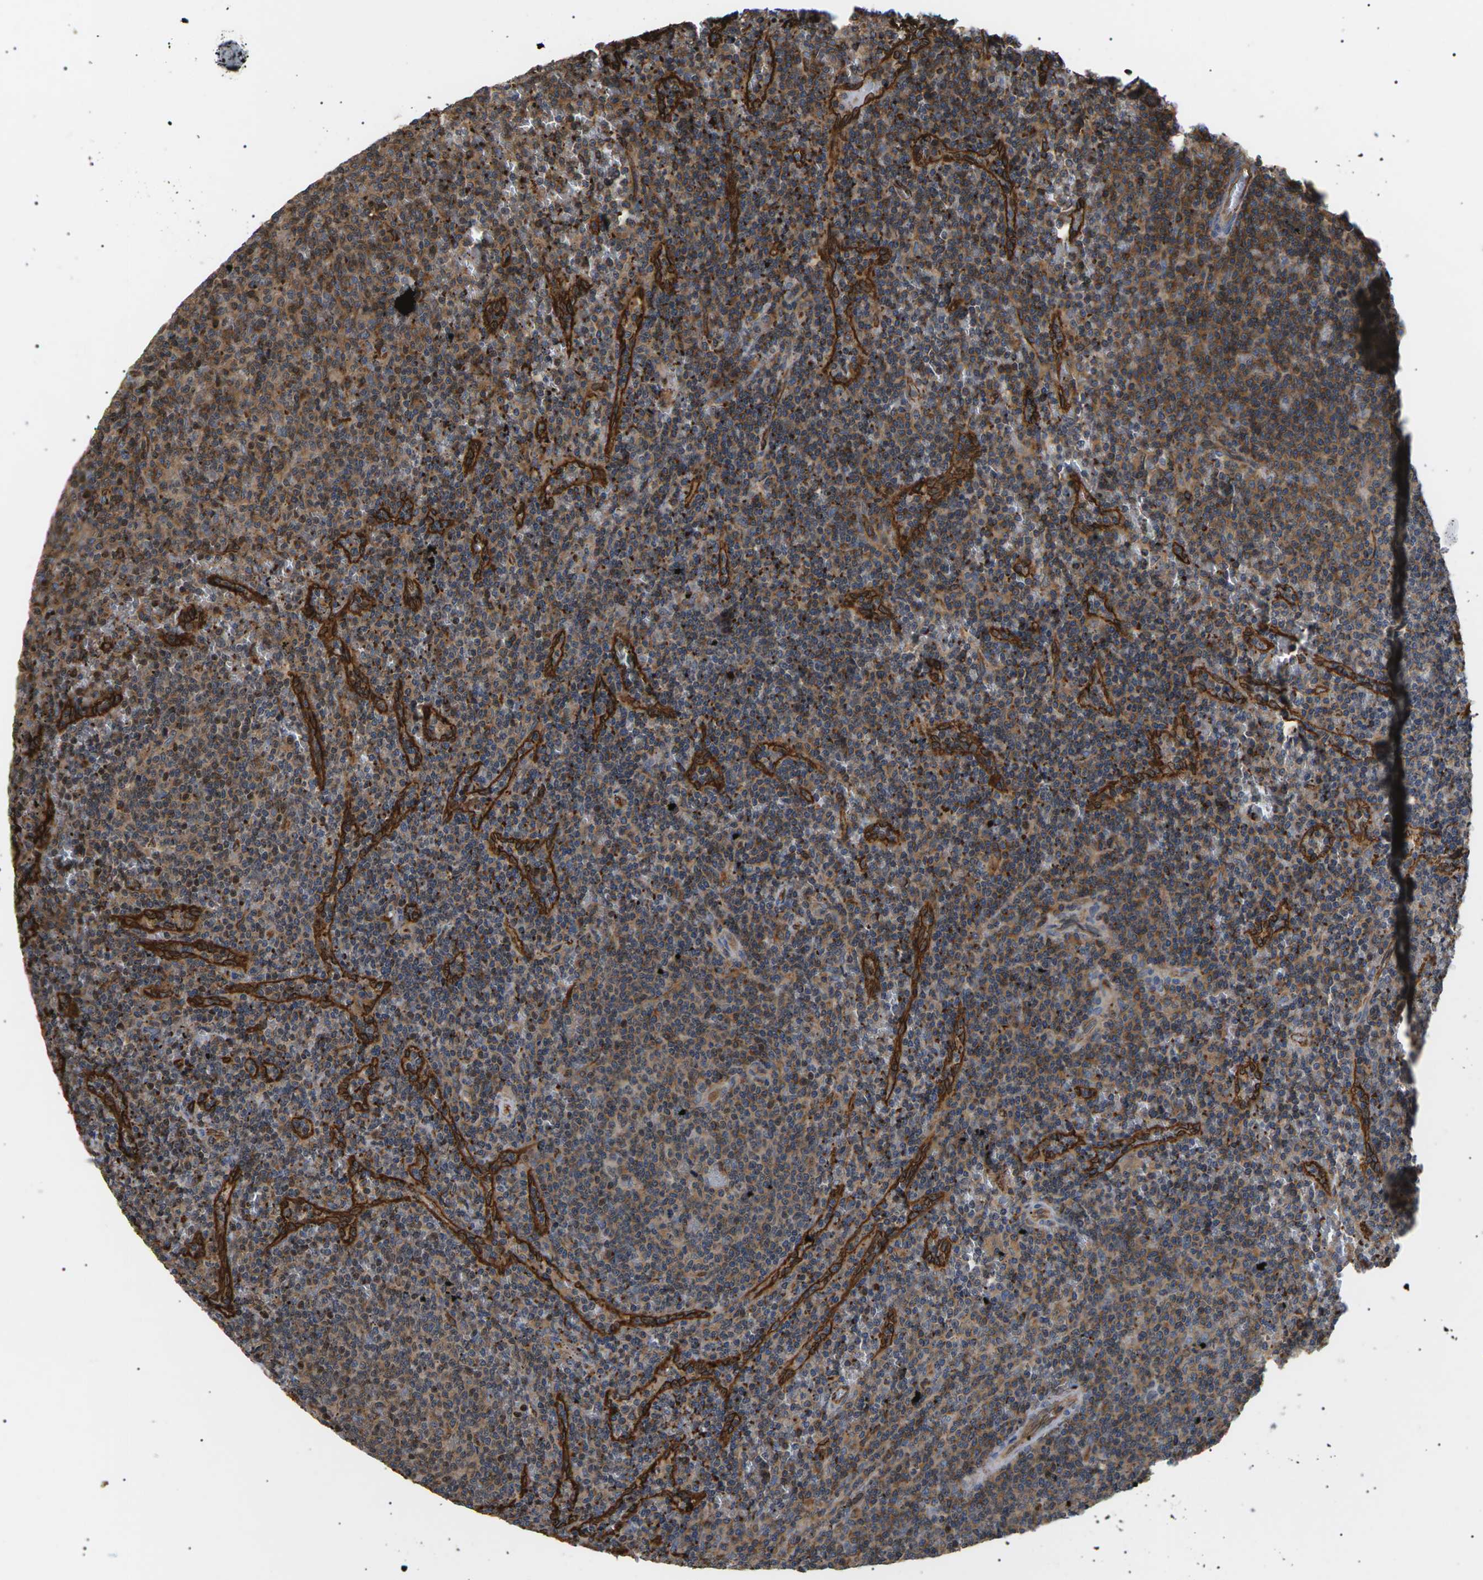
{"staining": {"intensity": "moderate", "quantity": ">75%", "location": "cytoplasmic/membranous,nuclear"}, "tissue": "lymphoma", "cell_type": "Tumor cells", "image_type": "cancer", "snomed": [{"axis": "morphology", "description": "Malignant lymphoma, non-Hodgkin's type, Low grade"}, {"axis": "topography", "description": "Spleen"}], "caption": "DAB immunohistochemical staining of human lymphoma shows moderate cytoplasmic/membranous and nuclear protein expression in approximately >75% of tumor cells. (IHC, brightfield microscopy, high magnification).", "gene": "TMTC4", "patient": {"sex": "female", "age": 50}}